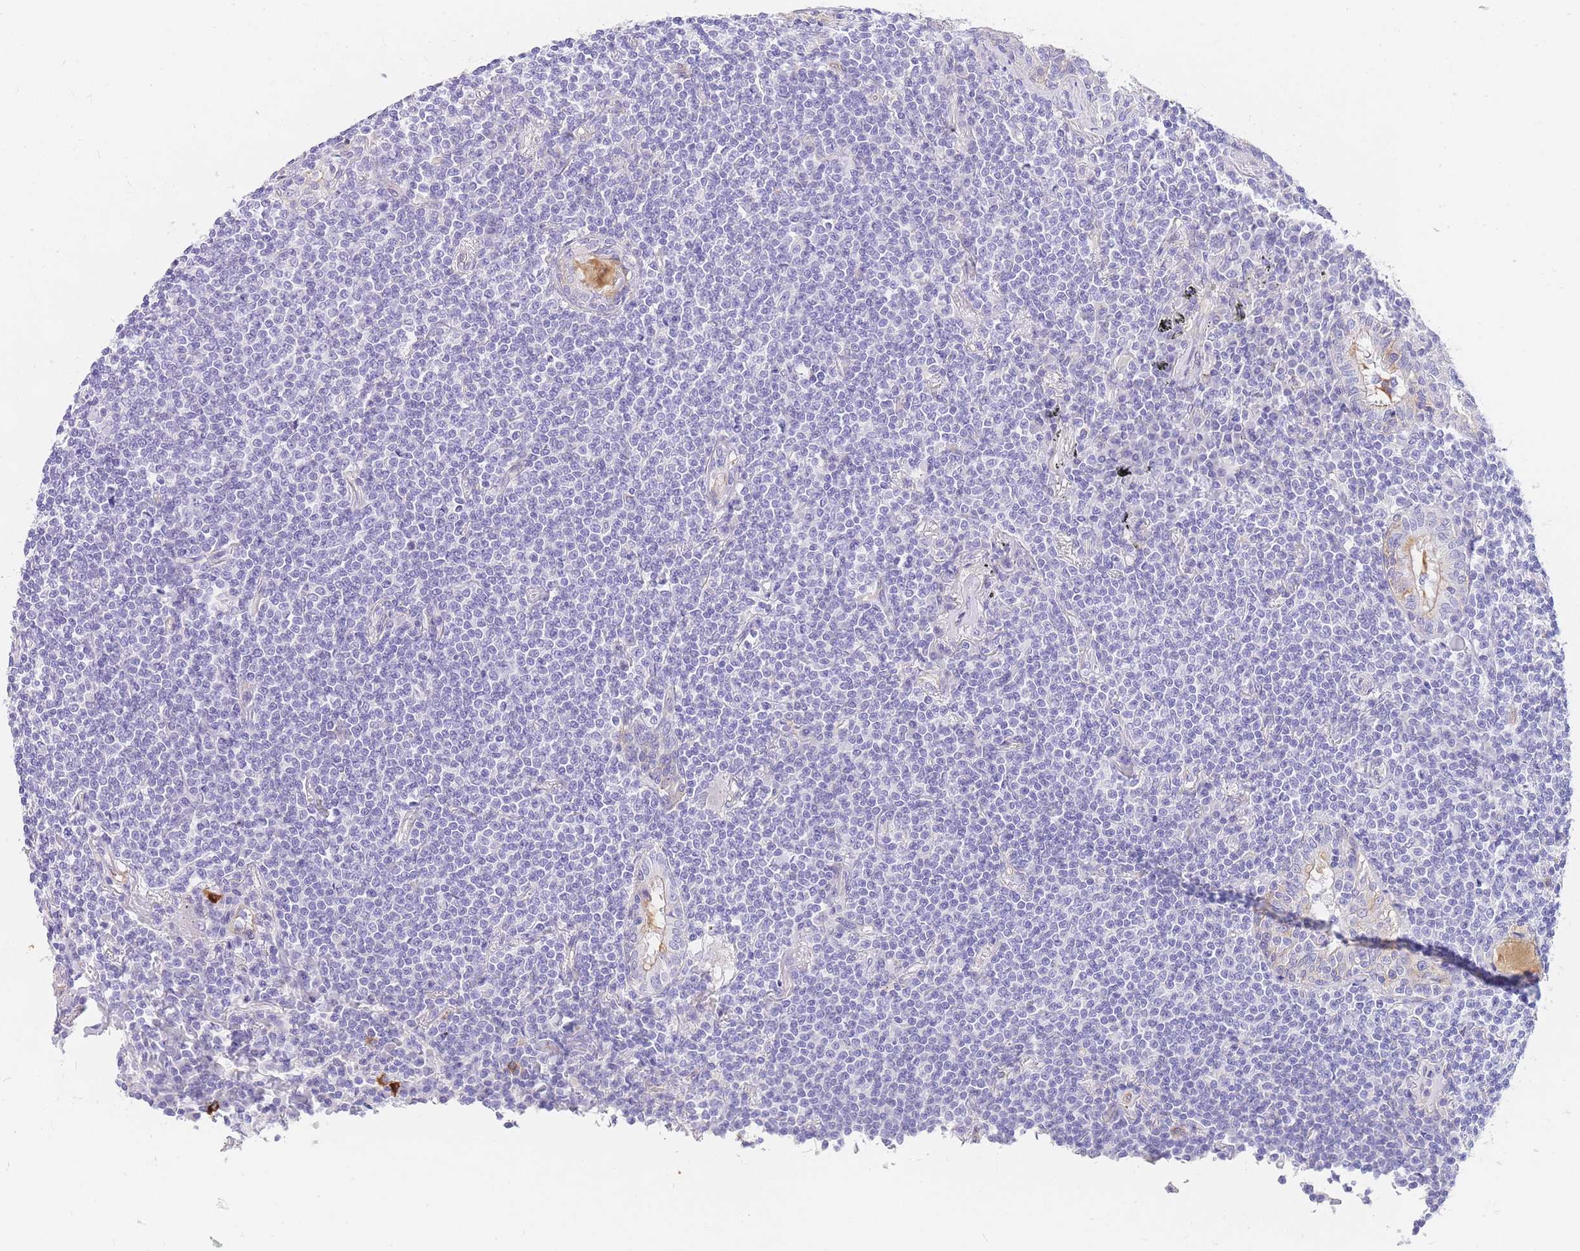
{"staining": {"intensity": "negative", "quantity": "none", "location": "none"}, "tissue": "lymphoma", "cell_type": "Tumor cells", "image_type": "cancer", "snomed": [{"axis": "morphology", "description": "Malignant lymphoma, non-Hodgkin's type, Low grade"}, {"axis": "topography", "description": "Lung"}], "caption": "An immunohistochemistry image of lymphoma is shown. There is no staining in tumor cells of lymphoma.", "gene": "SRSF12", "patient": {"sex": "female", "age": 71}}